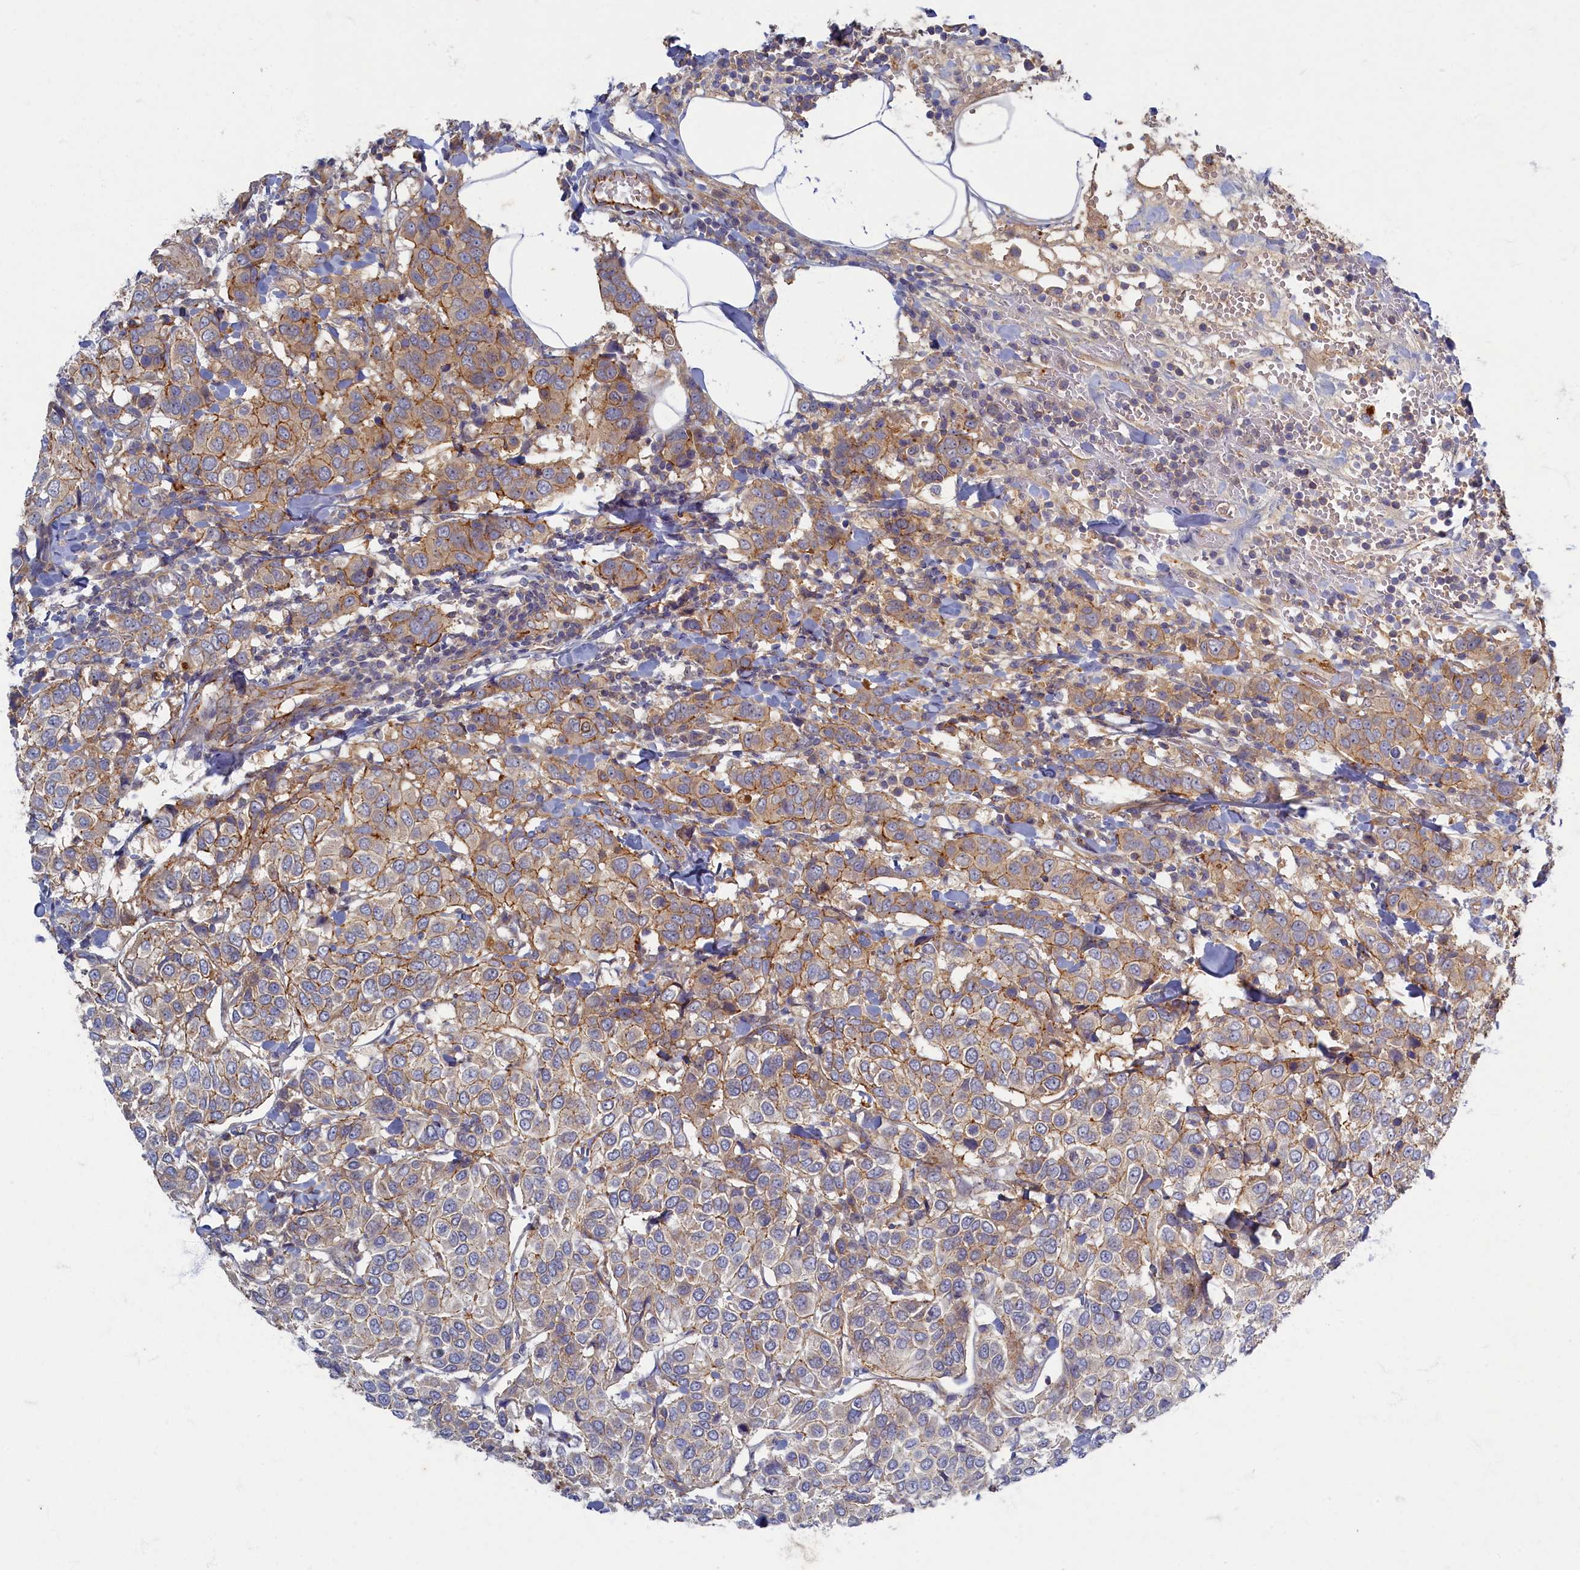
{"staining": {"intensity": "weak", "quantity": "25%-75%", "location": "cytoplasmic/membranous"}, "tissue": "breast cancer", "cell_type": "Tumor cells", "image_type": "cancer", "snomed": [{"axis": "morphology", "description": "Duct carcinoma"}, {"axis": "topography", "description": "Breast"}], "caption": "IHC (DAB (3,3'-diaminobenzidine)) staining of breast cancer shows weak cytoplasmic/membranous protein staining in about 25%-75% of tumor cells.", "gene": "PSMG2", "patient": {"sex": "female", "age": 55}}